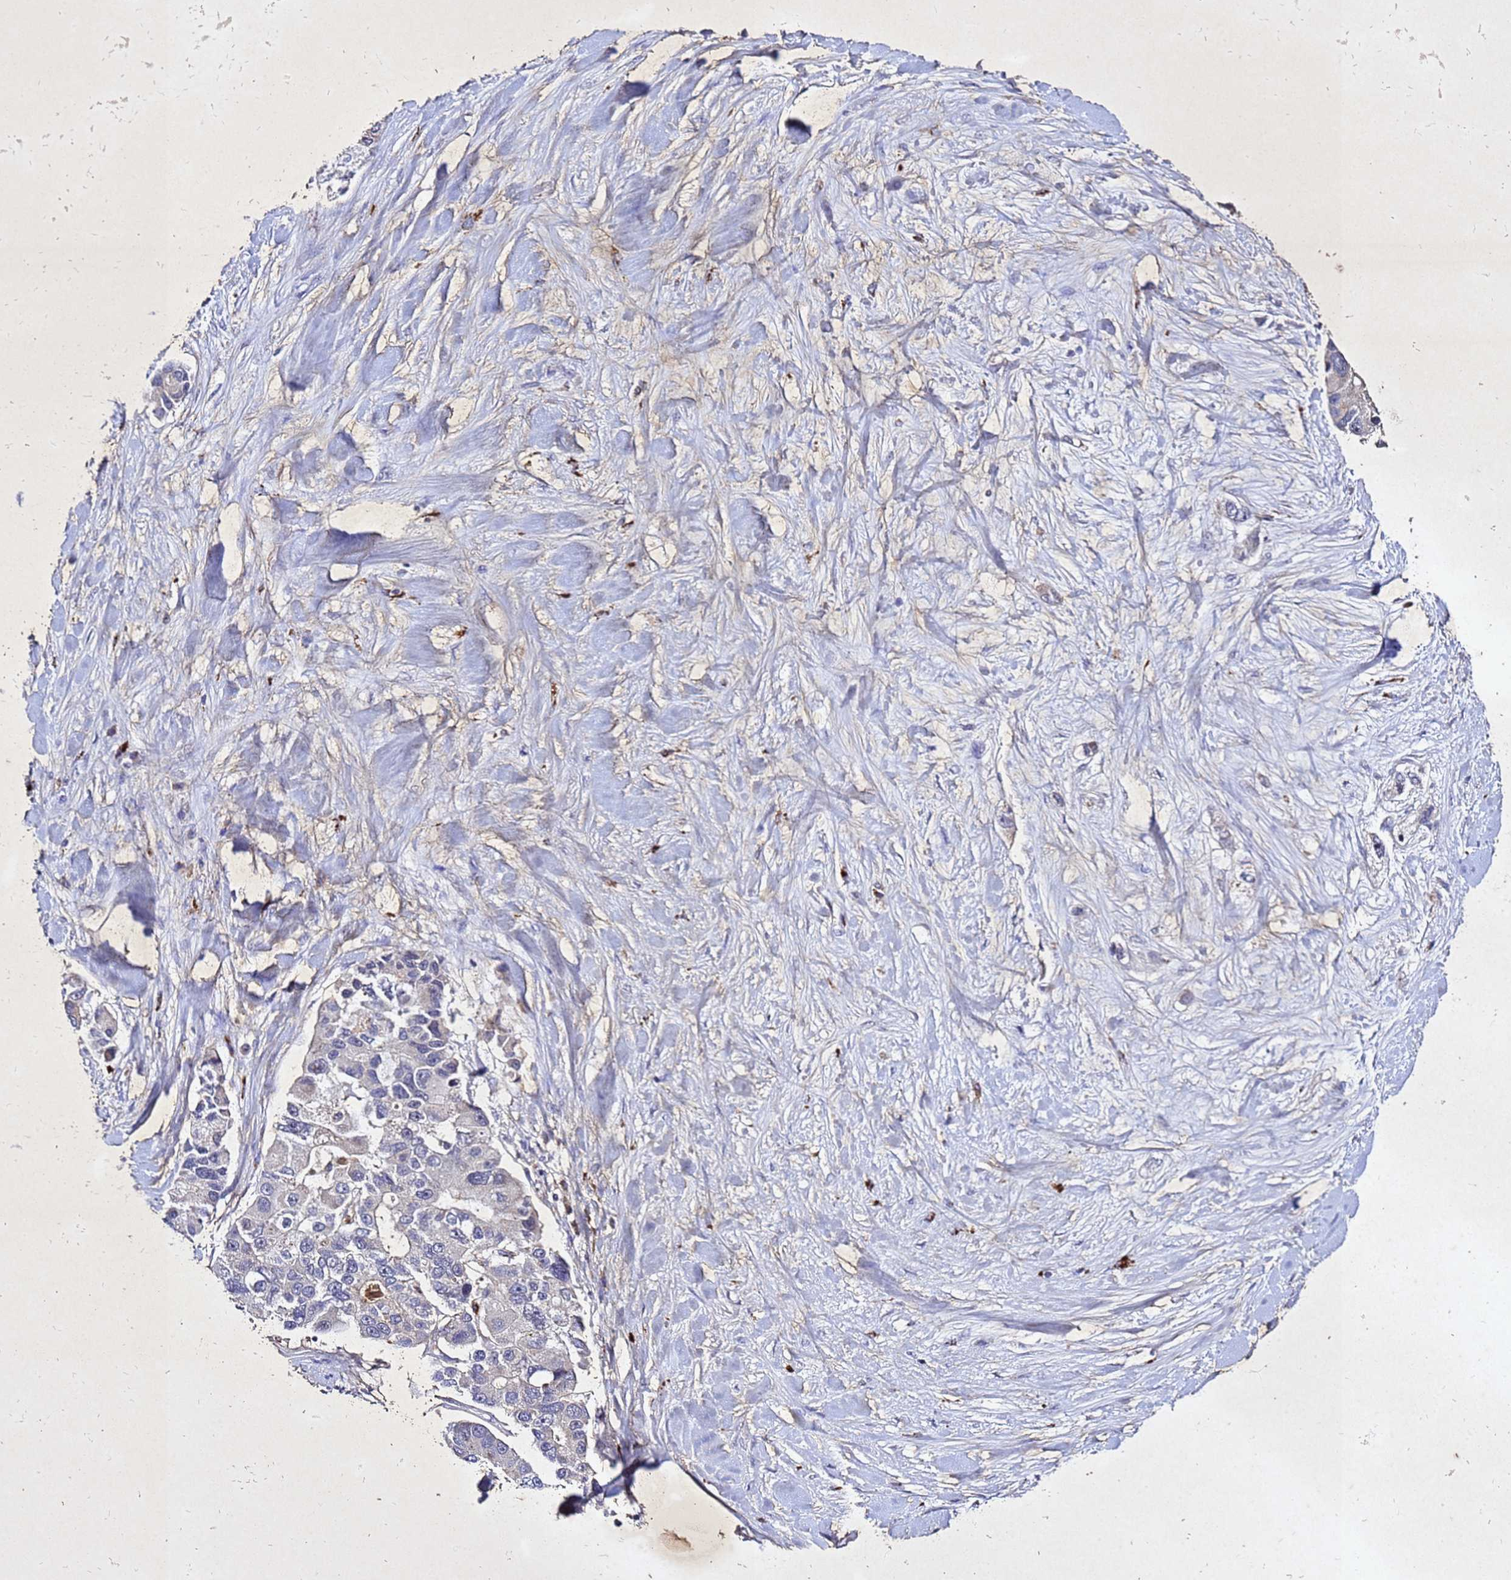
{"staining": {"intensity": "negative", "quantity": "none", "location": "none"}, "tissue": "lung cancer", "cell_type": "Tumor cells", "image_type": "cancer", "snomed": [{"axis": "morphology", "description": "Adenocarcinoma, NOS"}, {"axis": "topography", "description": "Lung"}], "caption": "IHC photomicrograph of lung adenocarcinoma stained for a protein (brown), which shows no expression in tumor cells. (Brightfield microscopy of DAB immunohistochemistry (IHC) at high magnification).", "gene": "SV2B", "patient": {"sex": "female", "age": 54}}